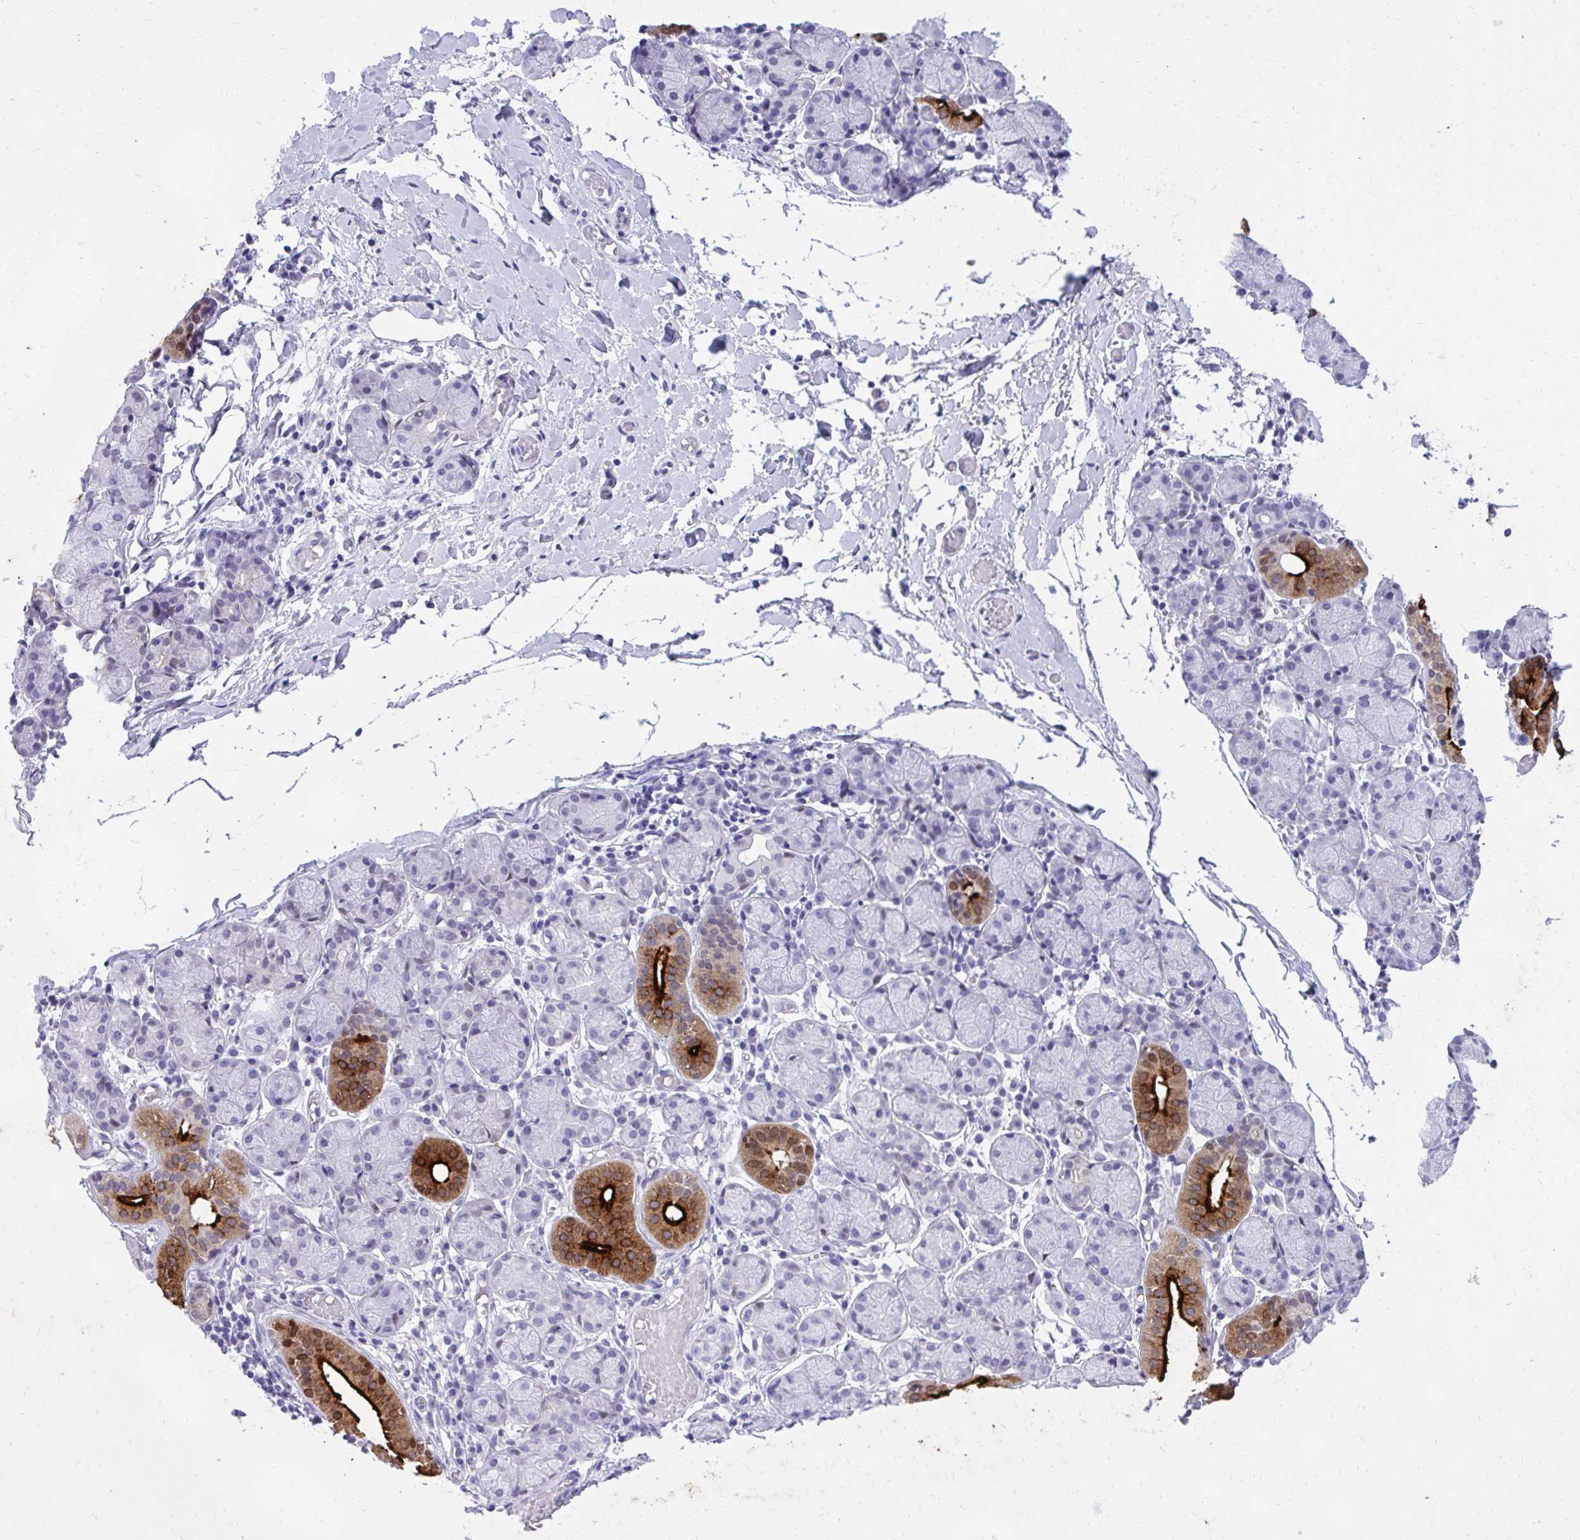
{"staining": {"intensity": "strong", "quantity": "<25%", "location": "cytoplasmic/membranous"}, "tissue": "salivary gland", "cell_type": "Glandular cells", "image_type": "normal", "snomed": [{"axis": "morphology", "description": "Normal tissue, NOS"}, {"axis": "topography", "description": "Salivary gland"}], "caption": "Strong cytoplasmic/membranous staining for a protein is identified in about <25% of glandular cells of unremarkable salivary gland using immunohistochemistry.", "gene": "KLK1", "patient": {"sex": "female", "age": 24}}